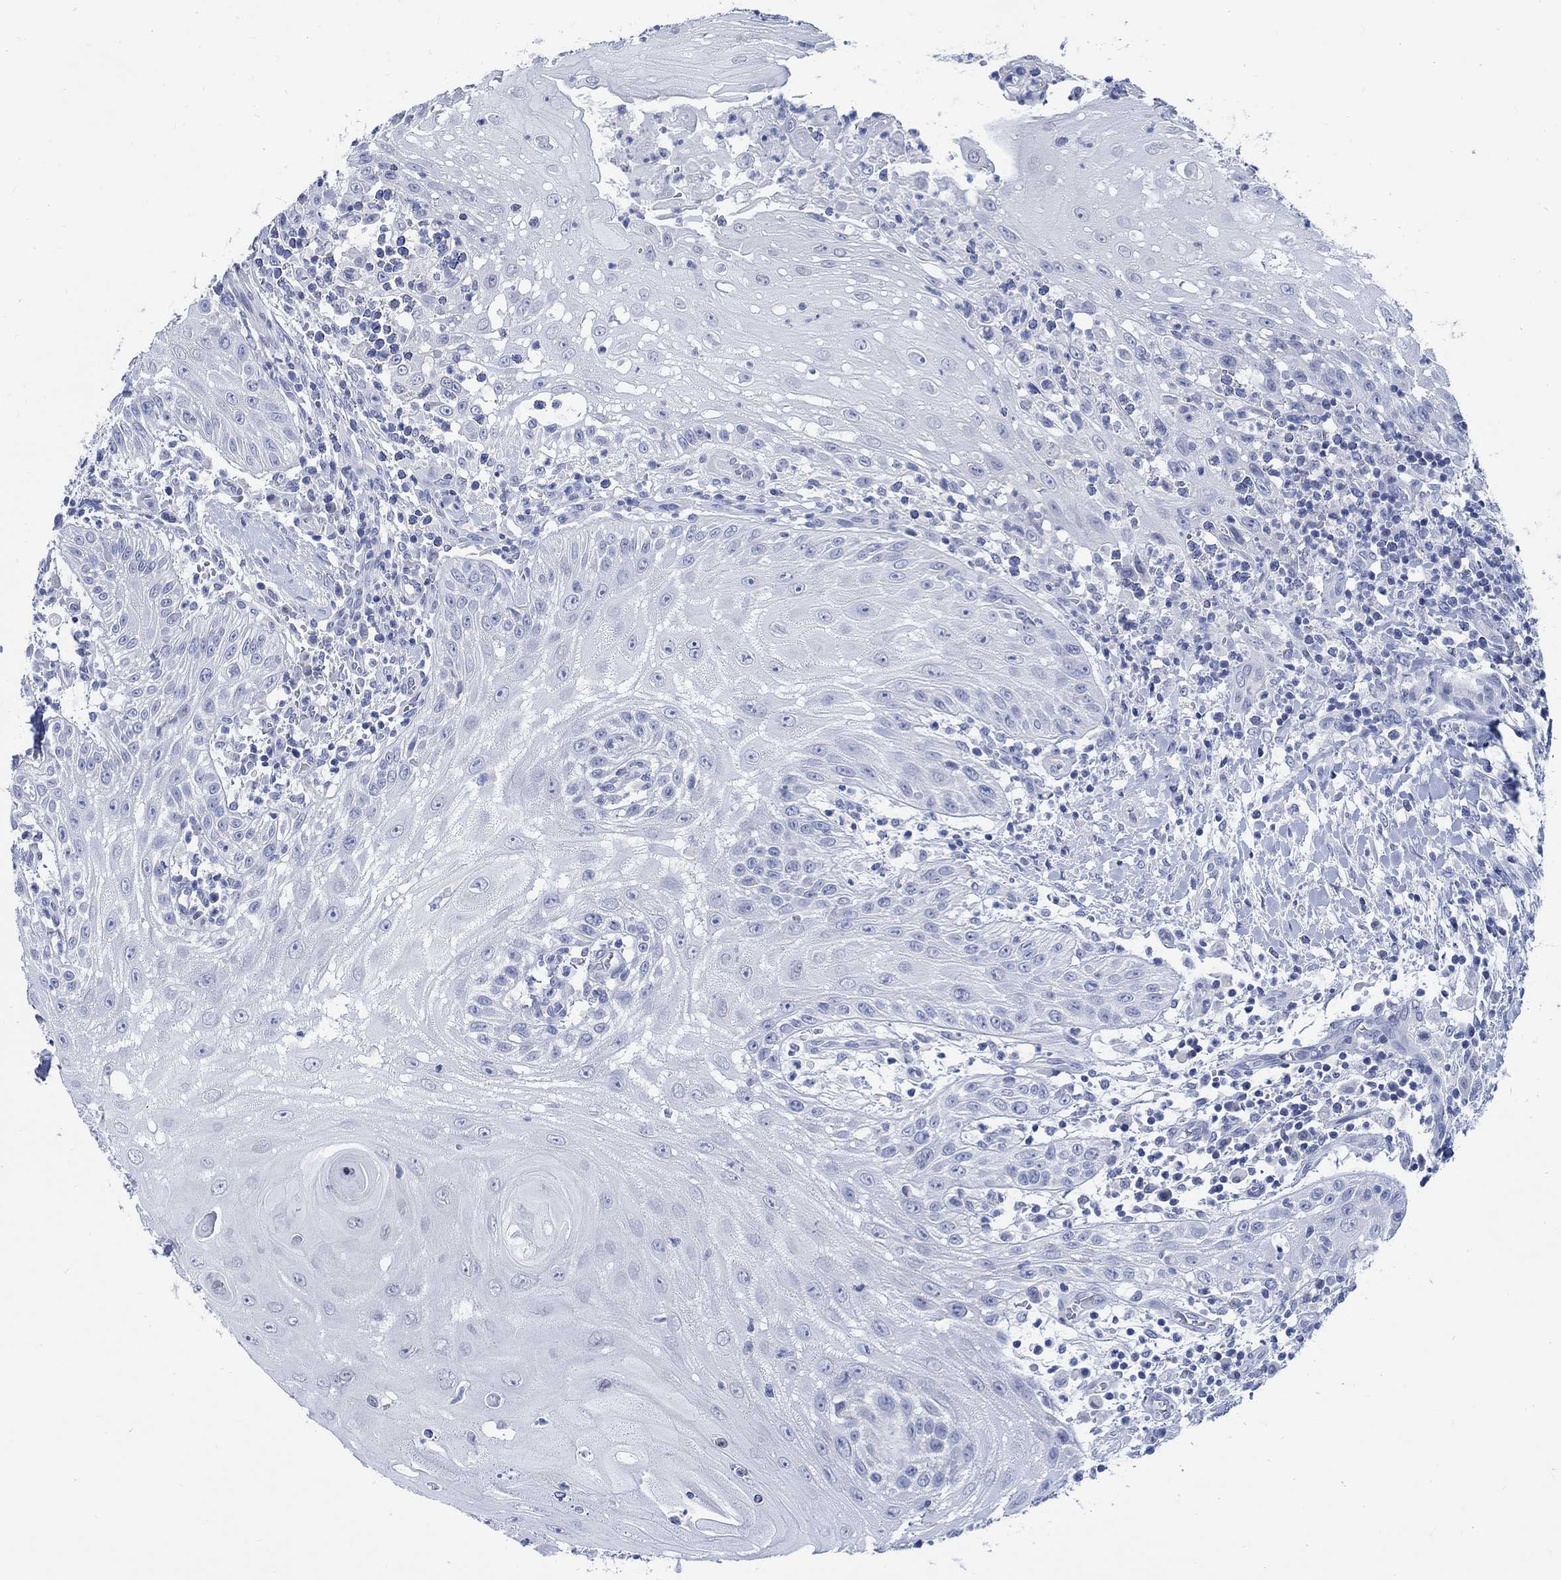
{"staining": {"intensity": "negative", "quantity": "none", "location": "none"}, "tissue": "head and neck cancer", "cell_type": "Tumor cells", "image_type": "cancer", "snomed": [{"axis": "morphology", "description": "Squamous cell carcinoma, NOS"}, {"axis": "topography", "description": "Oral tissue"}, {"axis": "topography", "description": "Head-Neck"}], "caption": "The IHC image has no significant staining in tumor cells of squamous cell carcinoma (head and neck) tissue.", "gene": "CAMK2N1", "patient": {"sex": "male", "age": 58}}